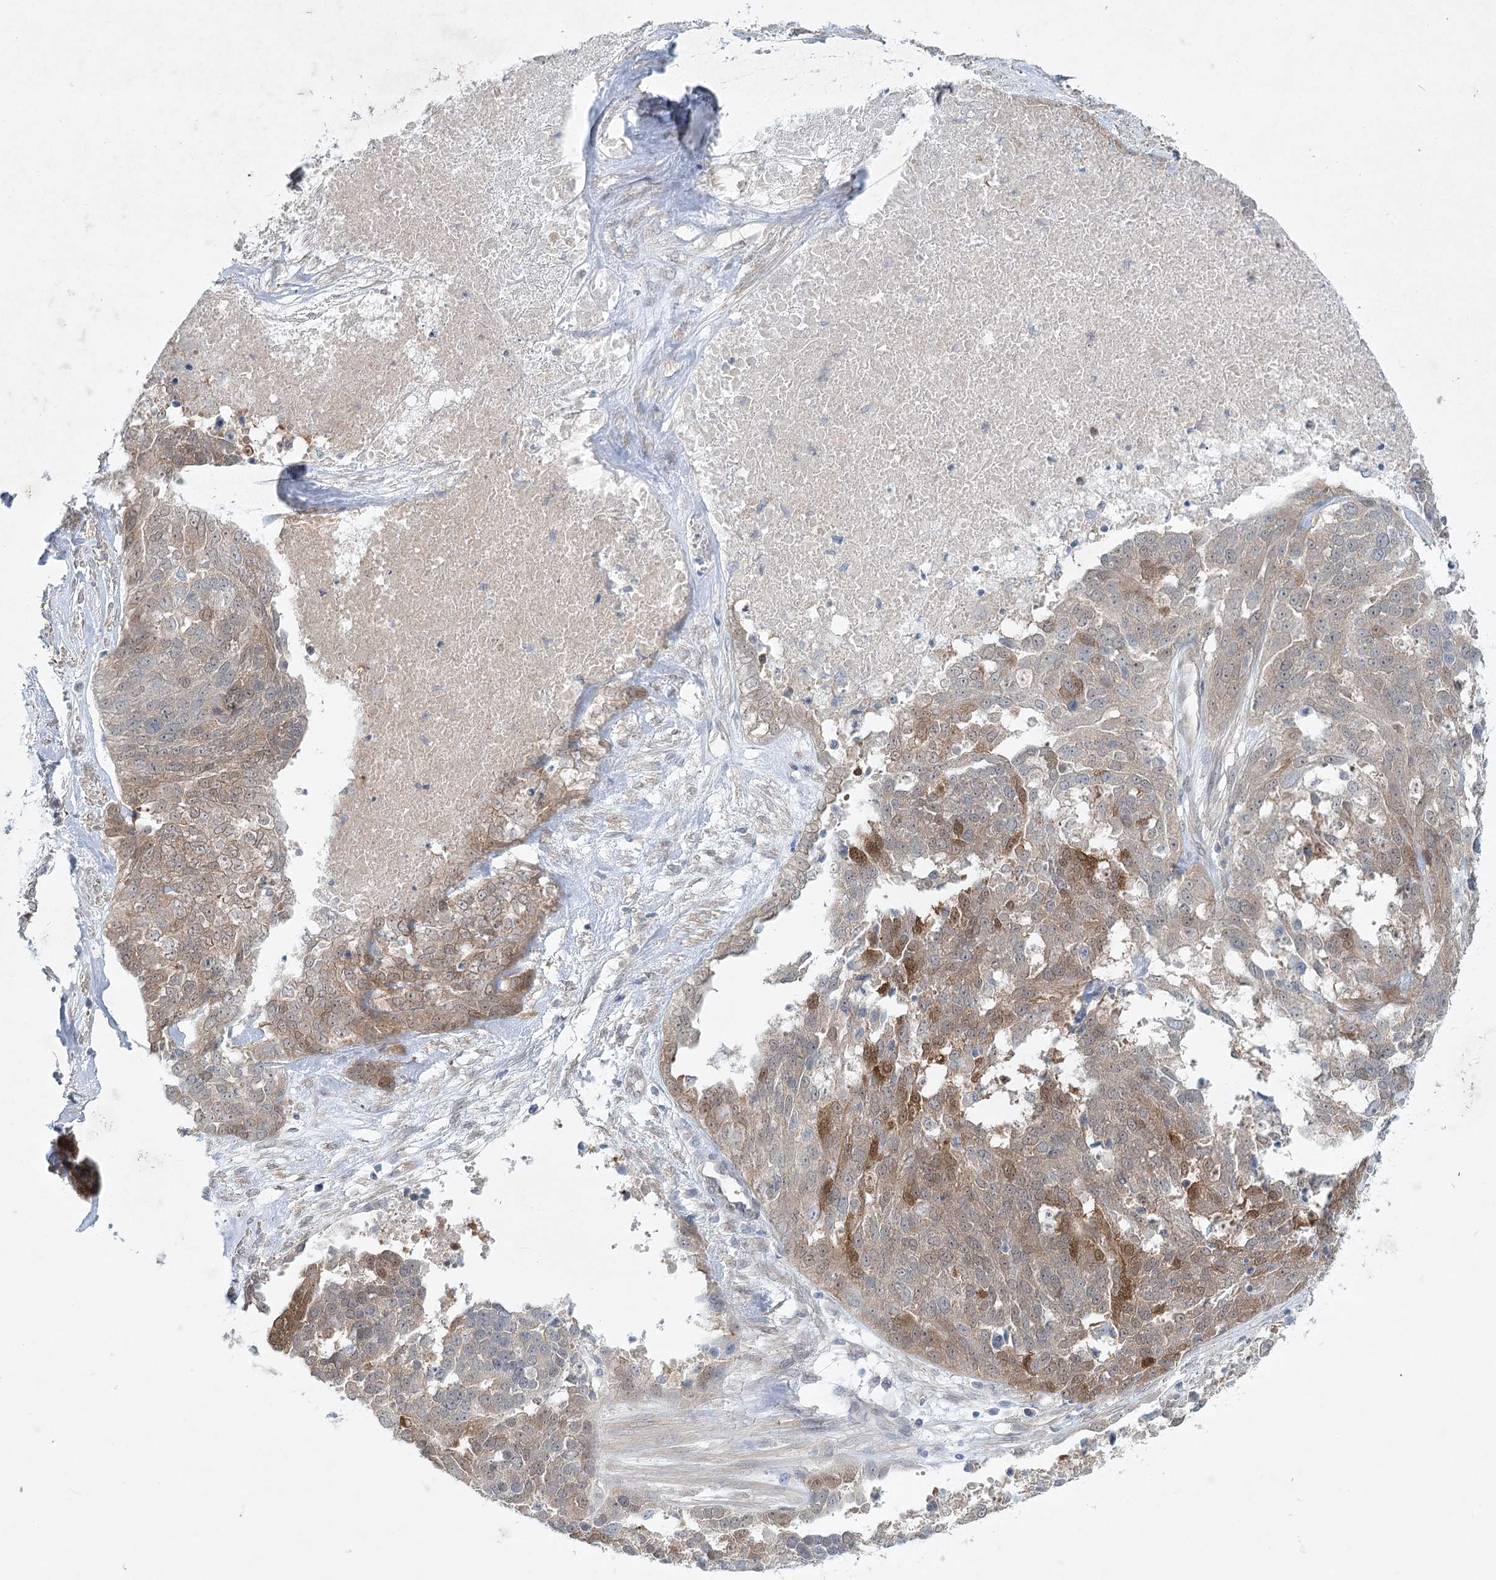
{"staining": {"intensity": "moderate", "quantity": "<25%", "location": "cytoplasmic/membranous"}, "tissue": "ovarian cancer", "cell_type": "Tumor cells", "image_type": "cancer", "snomed": [{"axis": "morphology", "description": "Cystadenocarcinoma, serous, NOS"}, {"axis": "topography", "description": "Ovary"}], "caption": "Moderate cytoplasmic/membranous expression is appreciated in approximately <25% of tumor cells in ovarian serous cystadenocarcinoma.", "gene": "AAMDC", "patient": {"sex": "female", "age": 44}}